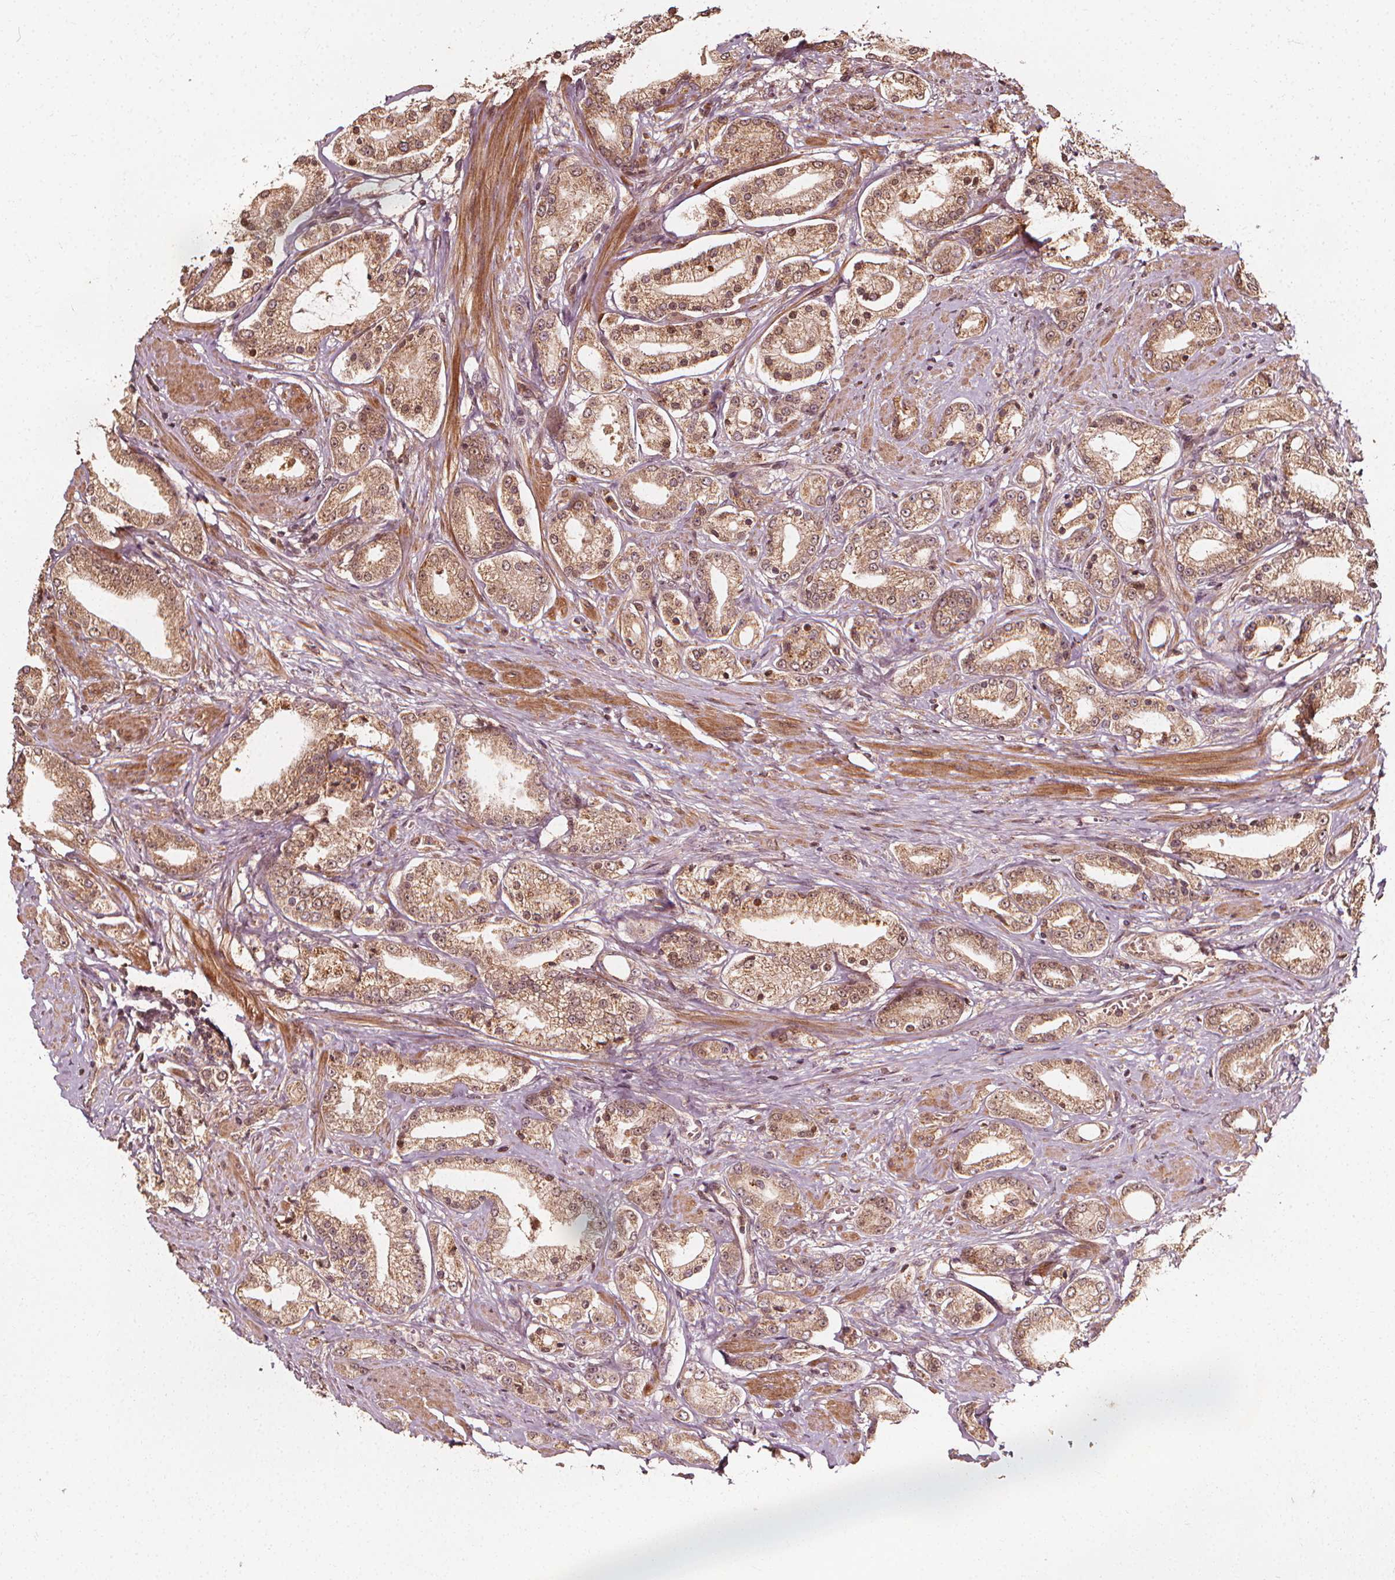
{"staining": {"intensity": "weak", "quantity": ">75%", "location": "cytoplasmic/membranous,nuclear"}, "tissue": "prostate cancer", "cell_type": "Tumor cells", "image_type": "cancer", "snomed": [{"axis": "morphology", "description": "Adenocarcinoma, High grade"}, {"axis": "topography", "description": "Prostate"}], "caption": "A low amount of weak cytoplasmic/membranous and nuclear positivity is identified in about >75% of tumor cells in adenocarcinoma (high-grade) (prostate) tissue.", "gene": "NPC1", "patient": {"sex": "male", "age": 67}}